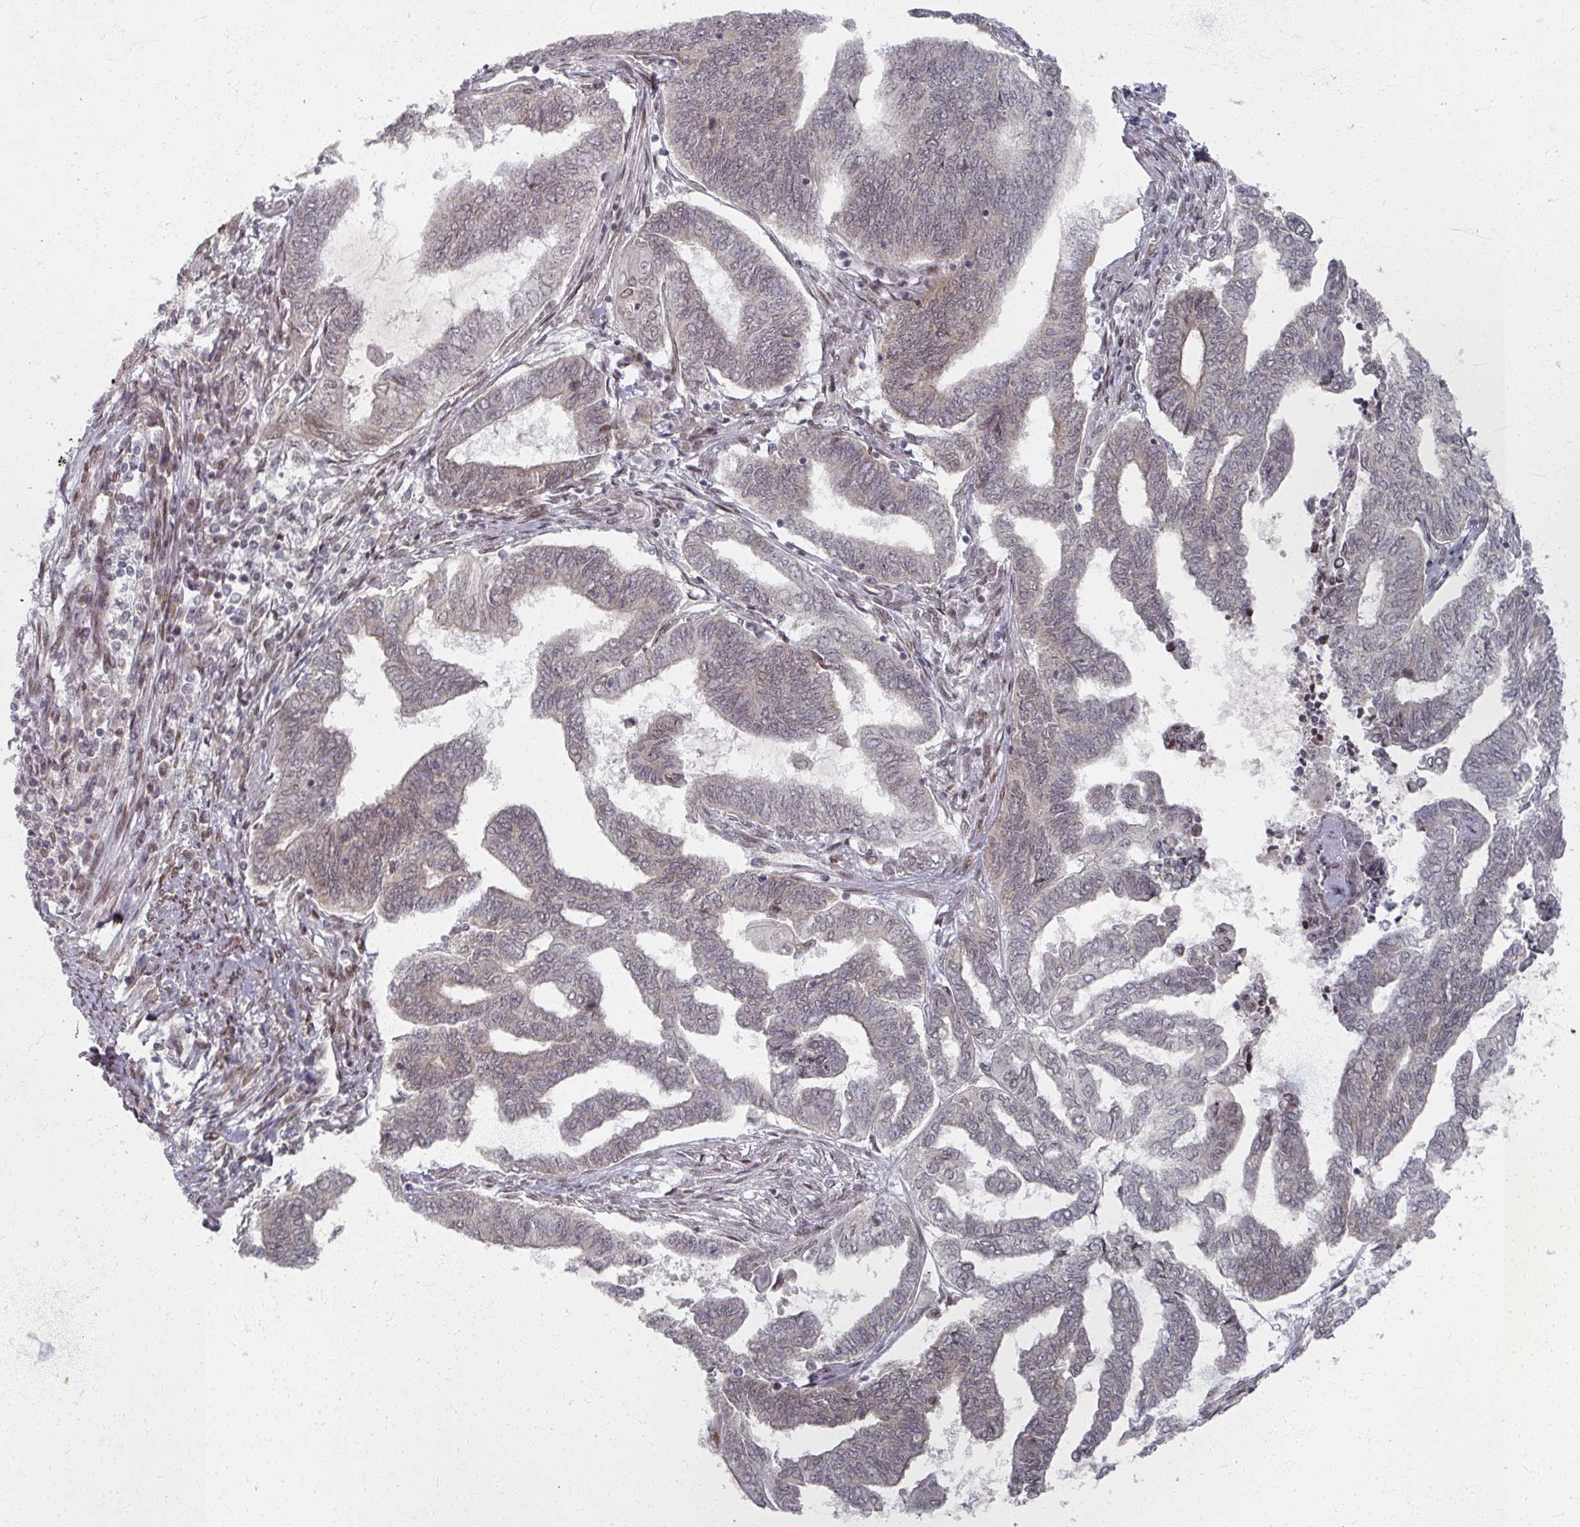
{"staining": {"intensity": "weak", "quantity": "25%-75%", "location": "nuclear"}, "tissue": "endometrial cancer", "cell_type": "Tumor cells", "image_type": "cancer", "snomed": [{"axis": "morphology", "description": "Adenocarcinoma, NOS"}, {"axis": "topography", "description": "Uterus"}, {"axis": "topography", "description": "Endometrium"}], "caption": "About 25%-75% of tumor cells in adenocarcinoma (endometrial) reveal weak nuclear protein positivity as visualized by brown immunohistochemical staining.", "gene": "PSKH1", "patient": {"sex": "female", "age": 70}}